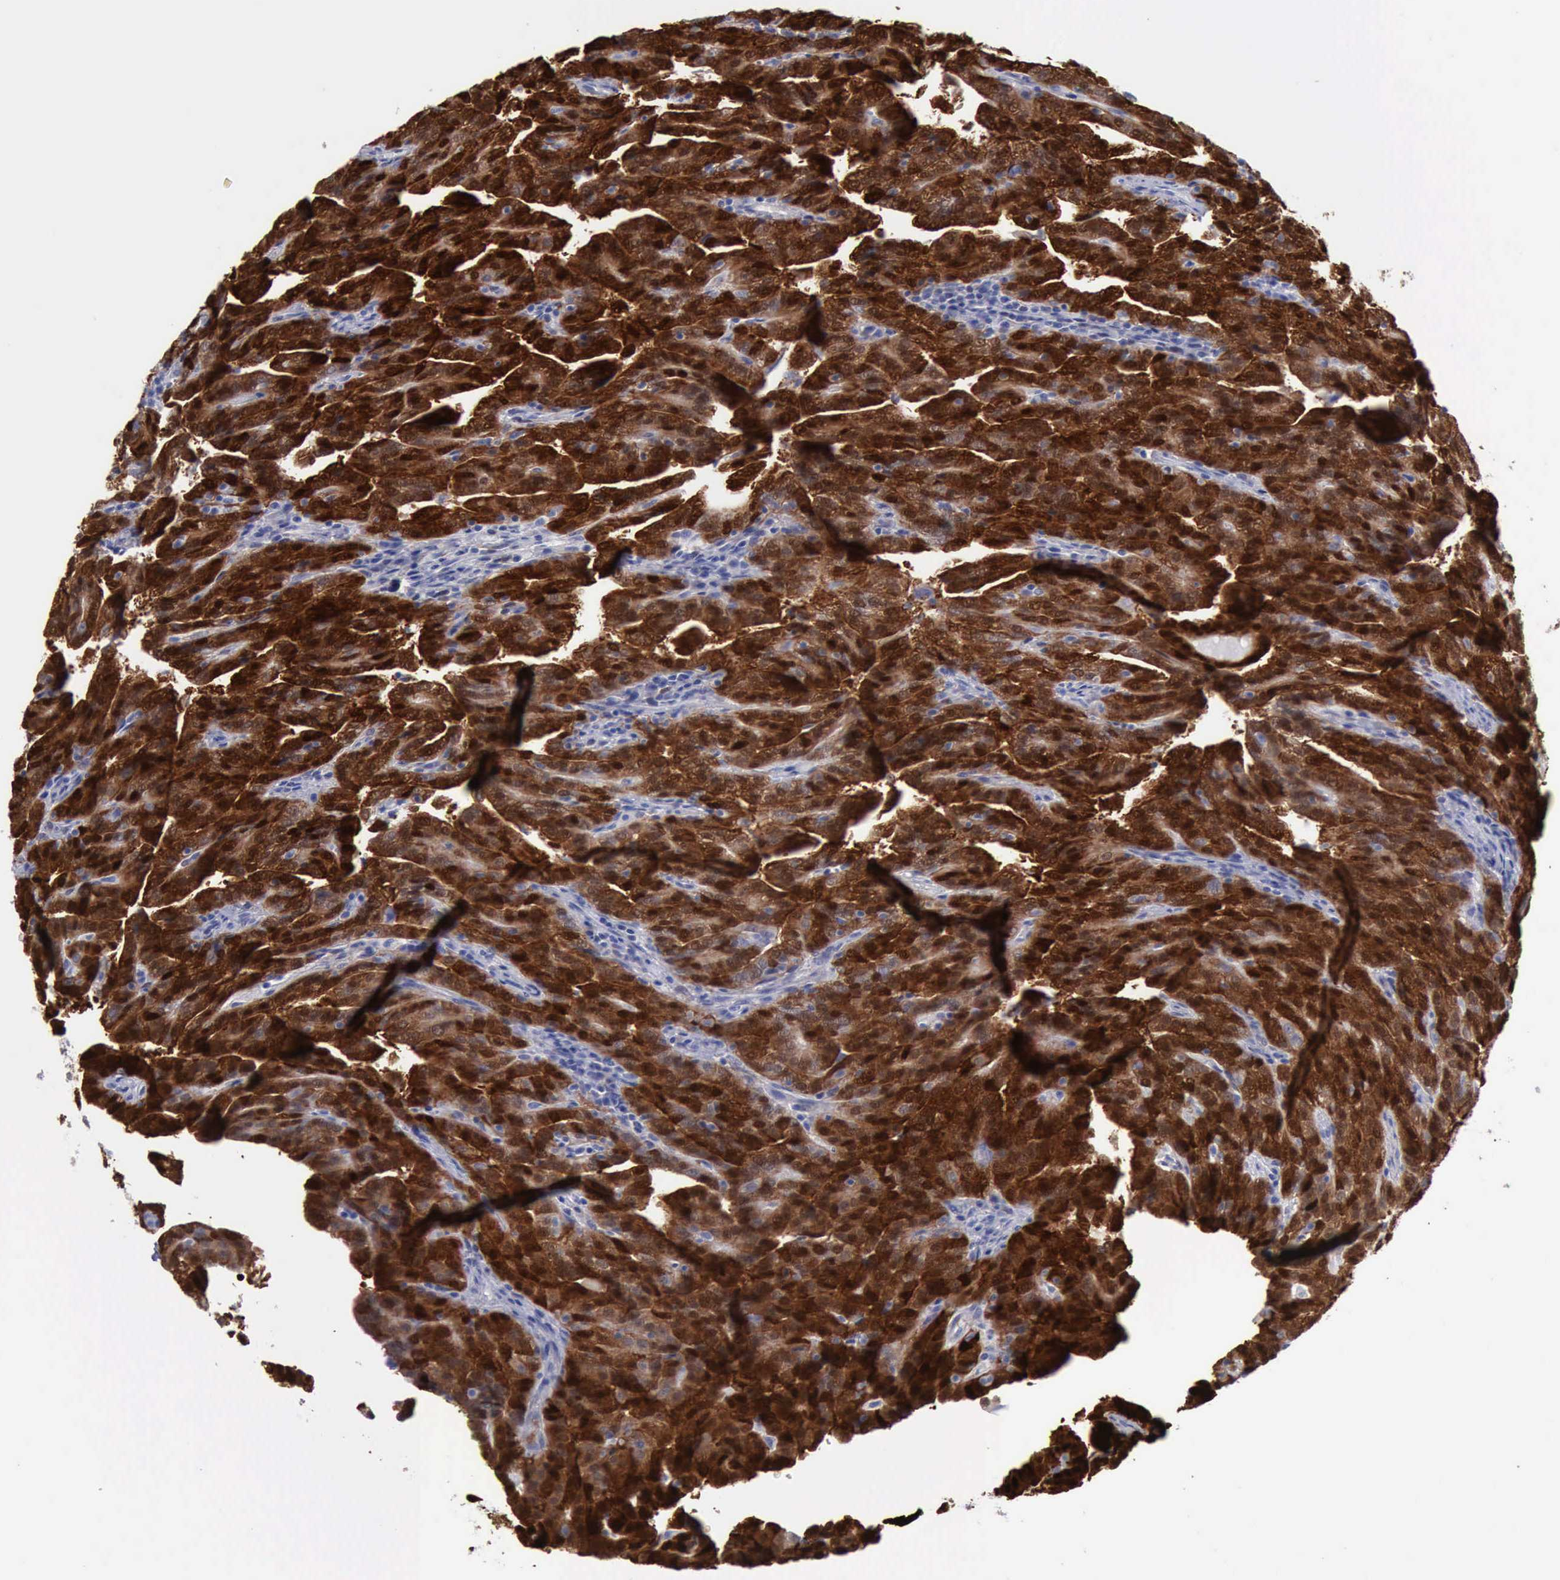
{"staining": {"intensity": "strong", "quantity": ">75%", "location": "cytoplasmic/membranous,nuclear"}, "tissue": "renal cancer", "cell_type": "Tumor cells", "image_type": "cancer", "snomed": [{"axis": "morphology", "description": "Adenocarcinoma, NOS"}, {"axis": "topography", "description": "Kidney"}], "caption": "Renal cancer tissue exhibits strong cytoplasmic/membranous and nuclear positivity in approximately >75% of tumor cells (IHC, brightfield microscopy, high magnification).", "gene": "FHL1", "patient": {"sex": "male", "age": 61}}